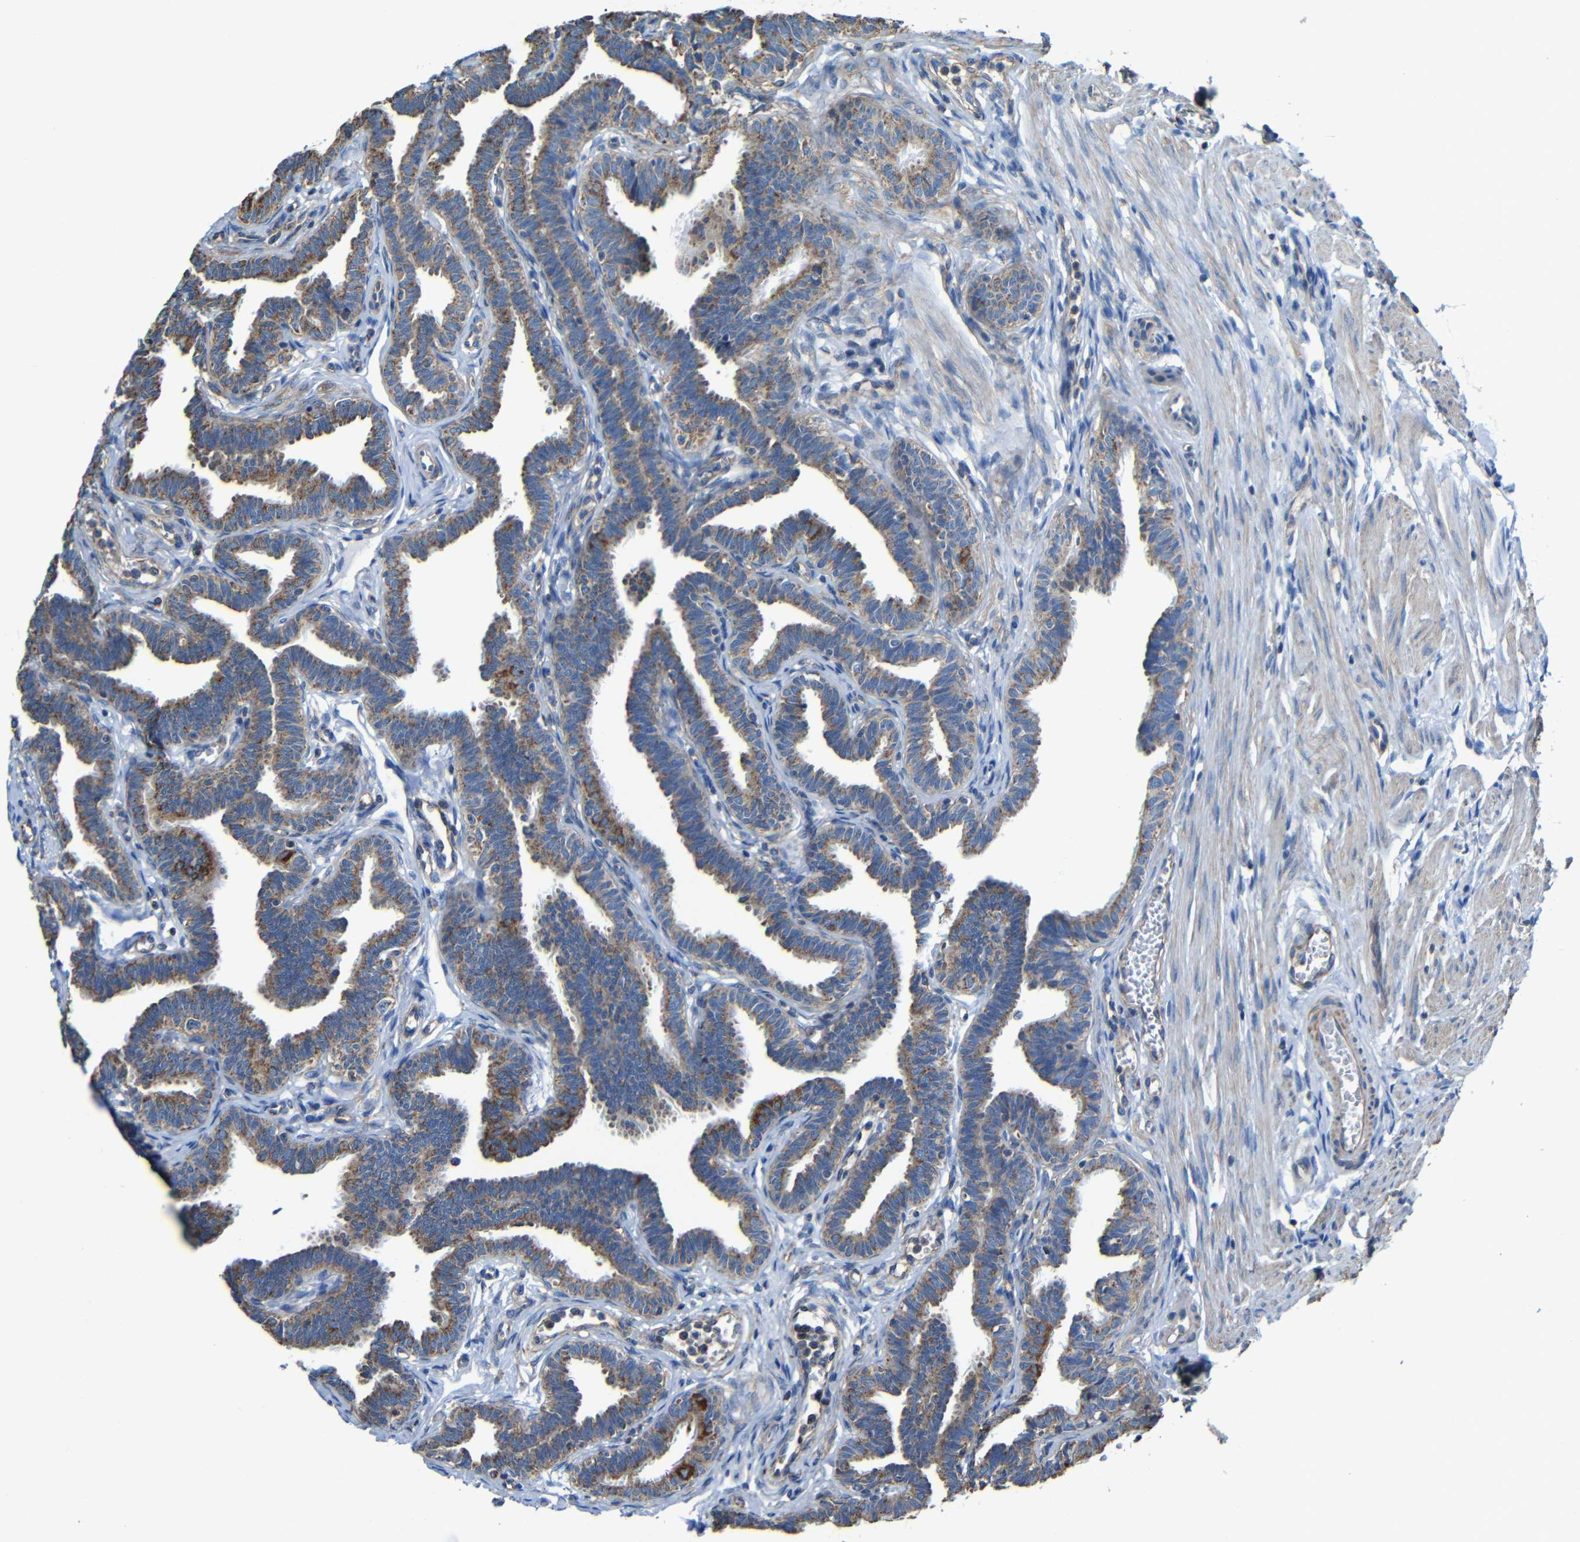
{"staining": {"intensity": "moderate", "quantity": ">75%", "location": "cytoplasmic/membranous"}, "tissue": "fallopian tube", "cell_type": "Glandular cells", "image_type": "normal", "snomed": [{"axis": "morphology", "description": "Normal tissue, NOS"}, {"axis": "topography", "description": "Fallopian tube"}, {"axis": "topography", "description": "Ovary"}], "caption": "A brown stain shows moderate cytoplasmic/membranous expression of a protein in glandular cells of benign fallopian tube.", "gene": "INTS6L", "patient": {"sex": "female", "age": 23}}